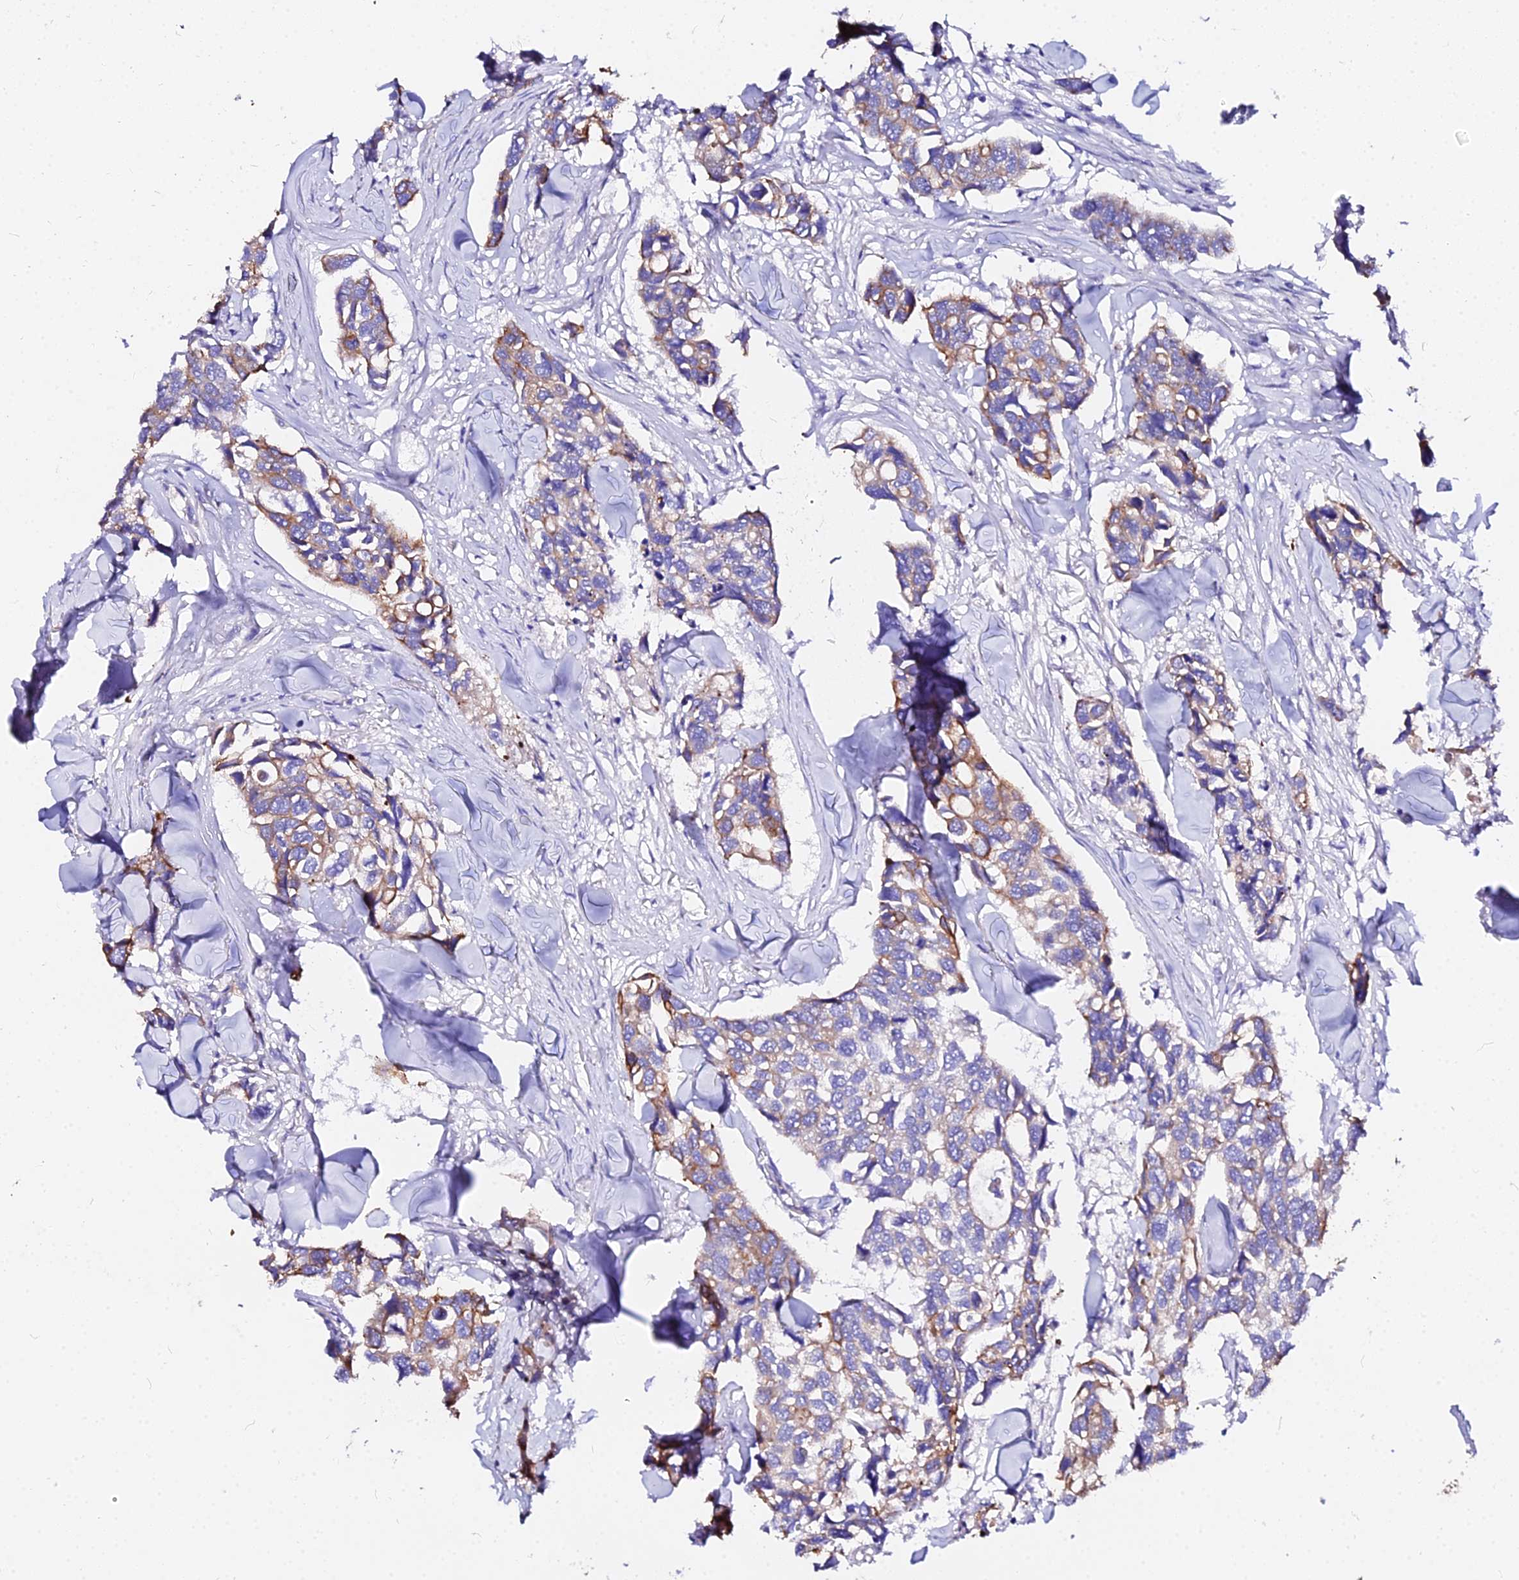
{"staining": {"intensity": "moderate", "quantity": "<25%", "location": "cytoplasmic/membranous"}, "tissue": "breast cancer", "cell_type": "Tumor cells", "image_type": "cancer", "snomed": [{"axis": "morphology", "description": "Duct carcinoma"}, {"axis": "topography", "description": "Breast"}], "caption": "This photomicrograph demonstrates immunohistochemistry (IHC) staining of intraductal carcinoma (breast), with low moderate cytoplasmic/membranous expression in approximately <25% of tumor cells.", "gene": "DAW1", "patient": {"sex": "female", "age": 83}}